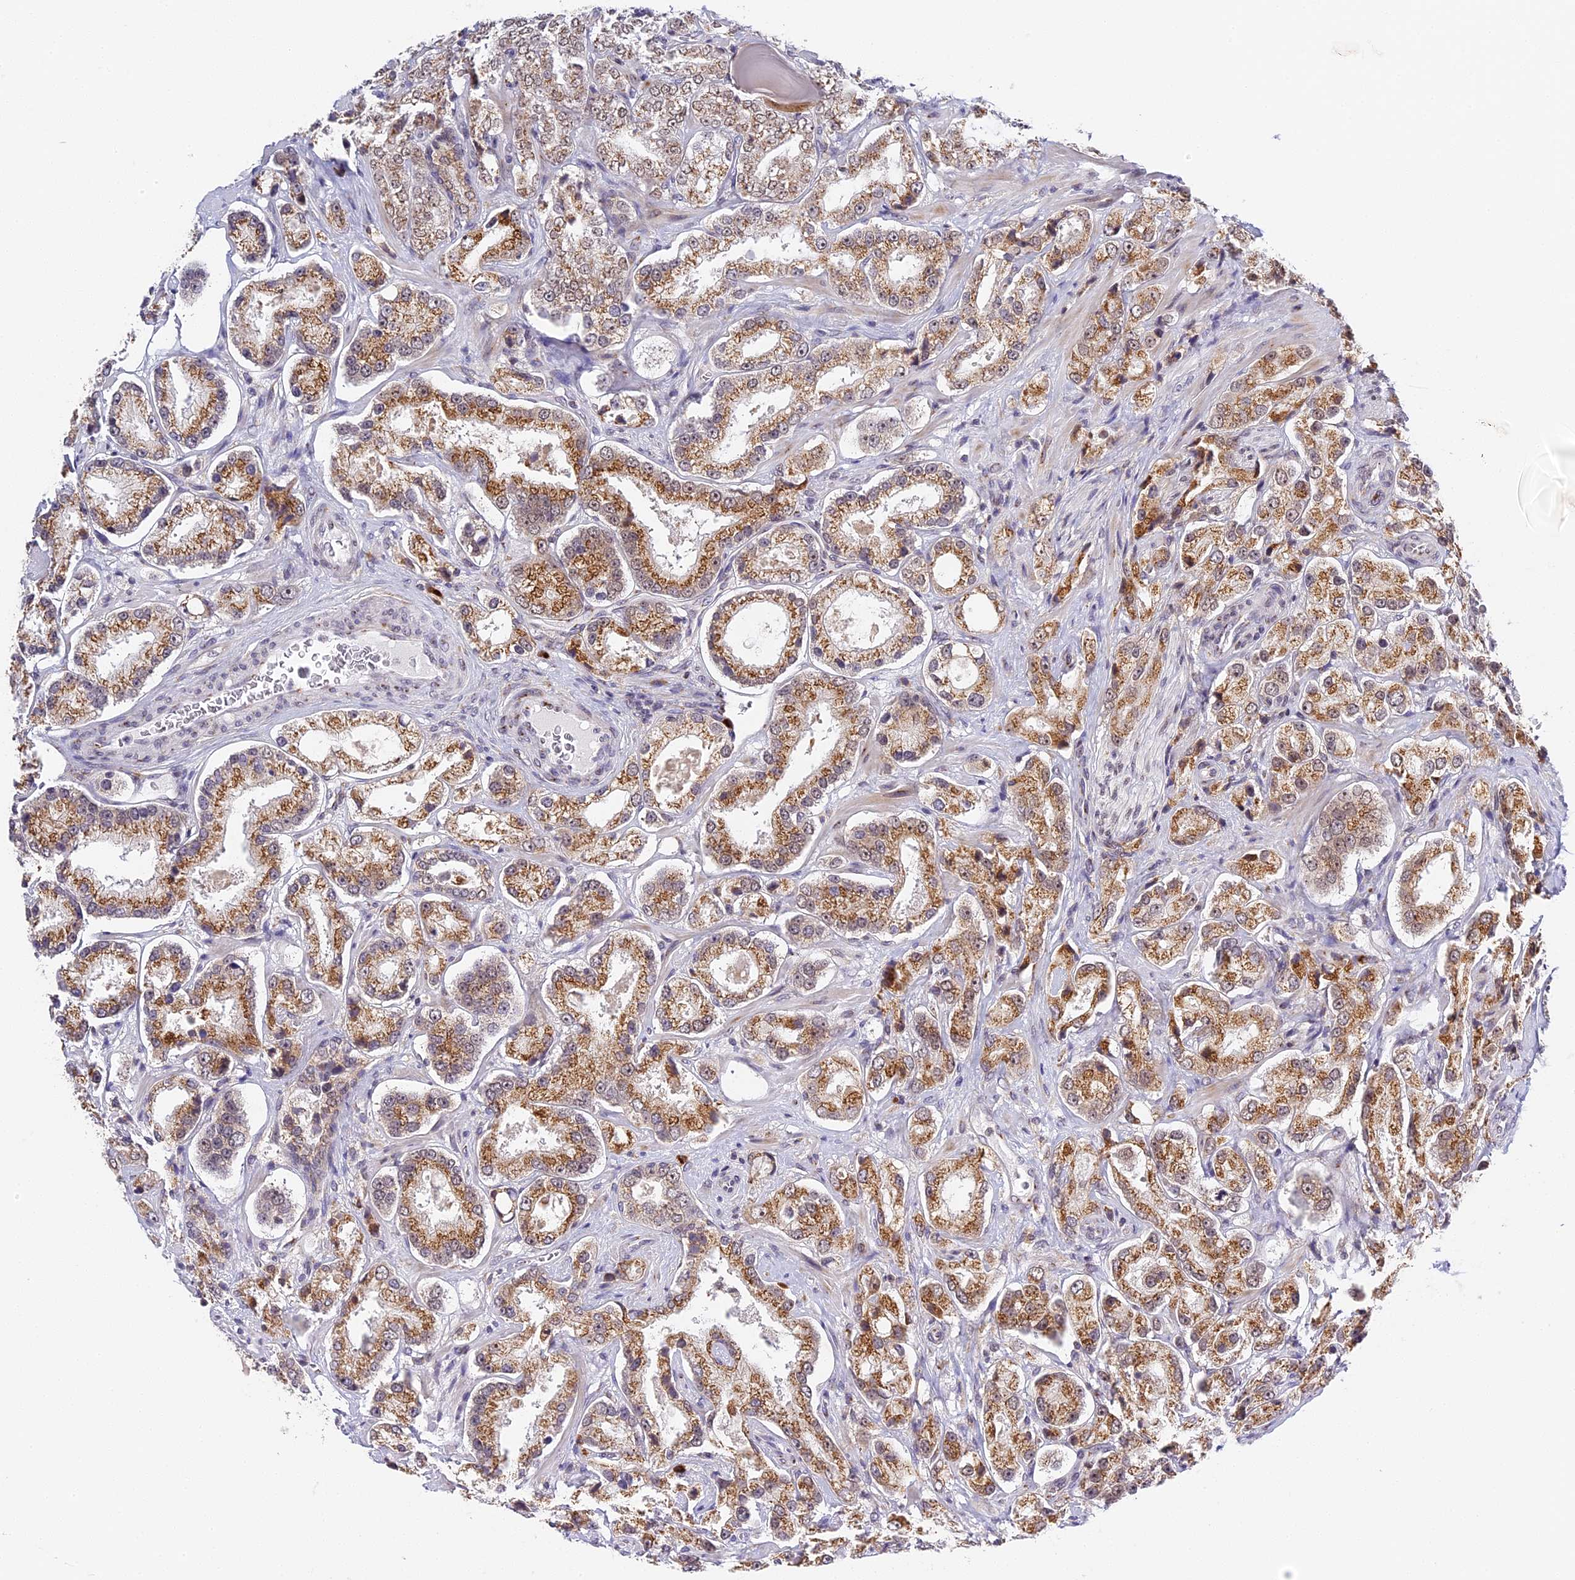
{"staining": {"intensity": "moderate", "quantity": ">75%", "location": "cytoplasmic/membranous"}, "tissue": "prostate cancer", "cell_type": "Tumor cells", "image_type": "cancer", "snomed": [{"axis": "morphology", "description": "Adenocarcinoma, High grade"}, {"axis": "topography", "description": "Prostate"}], "caption": "A brown stain shows moderate cytoplasmic/membranous positivity of a protein in human prostate adenocarcinoma (high-grade) tumor cells.", "gene": "HEATR5B", "patient": {"sex": "male", "age": 64}}